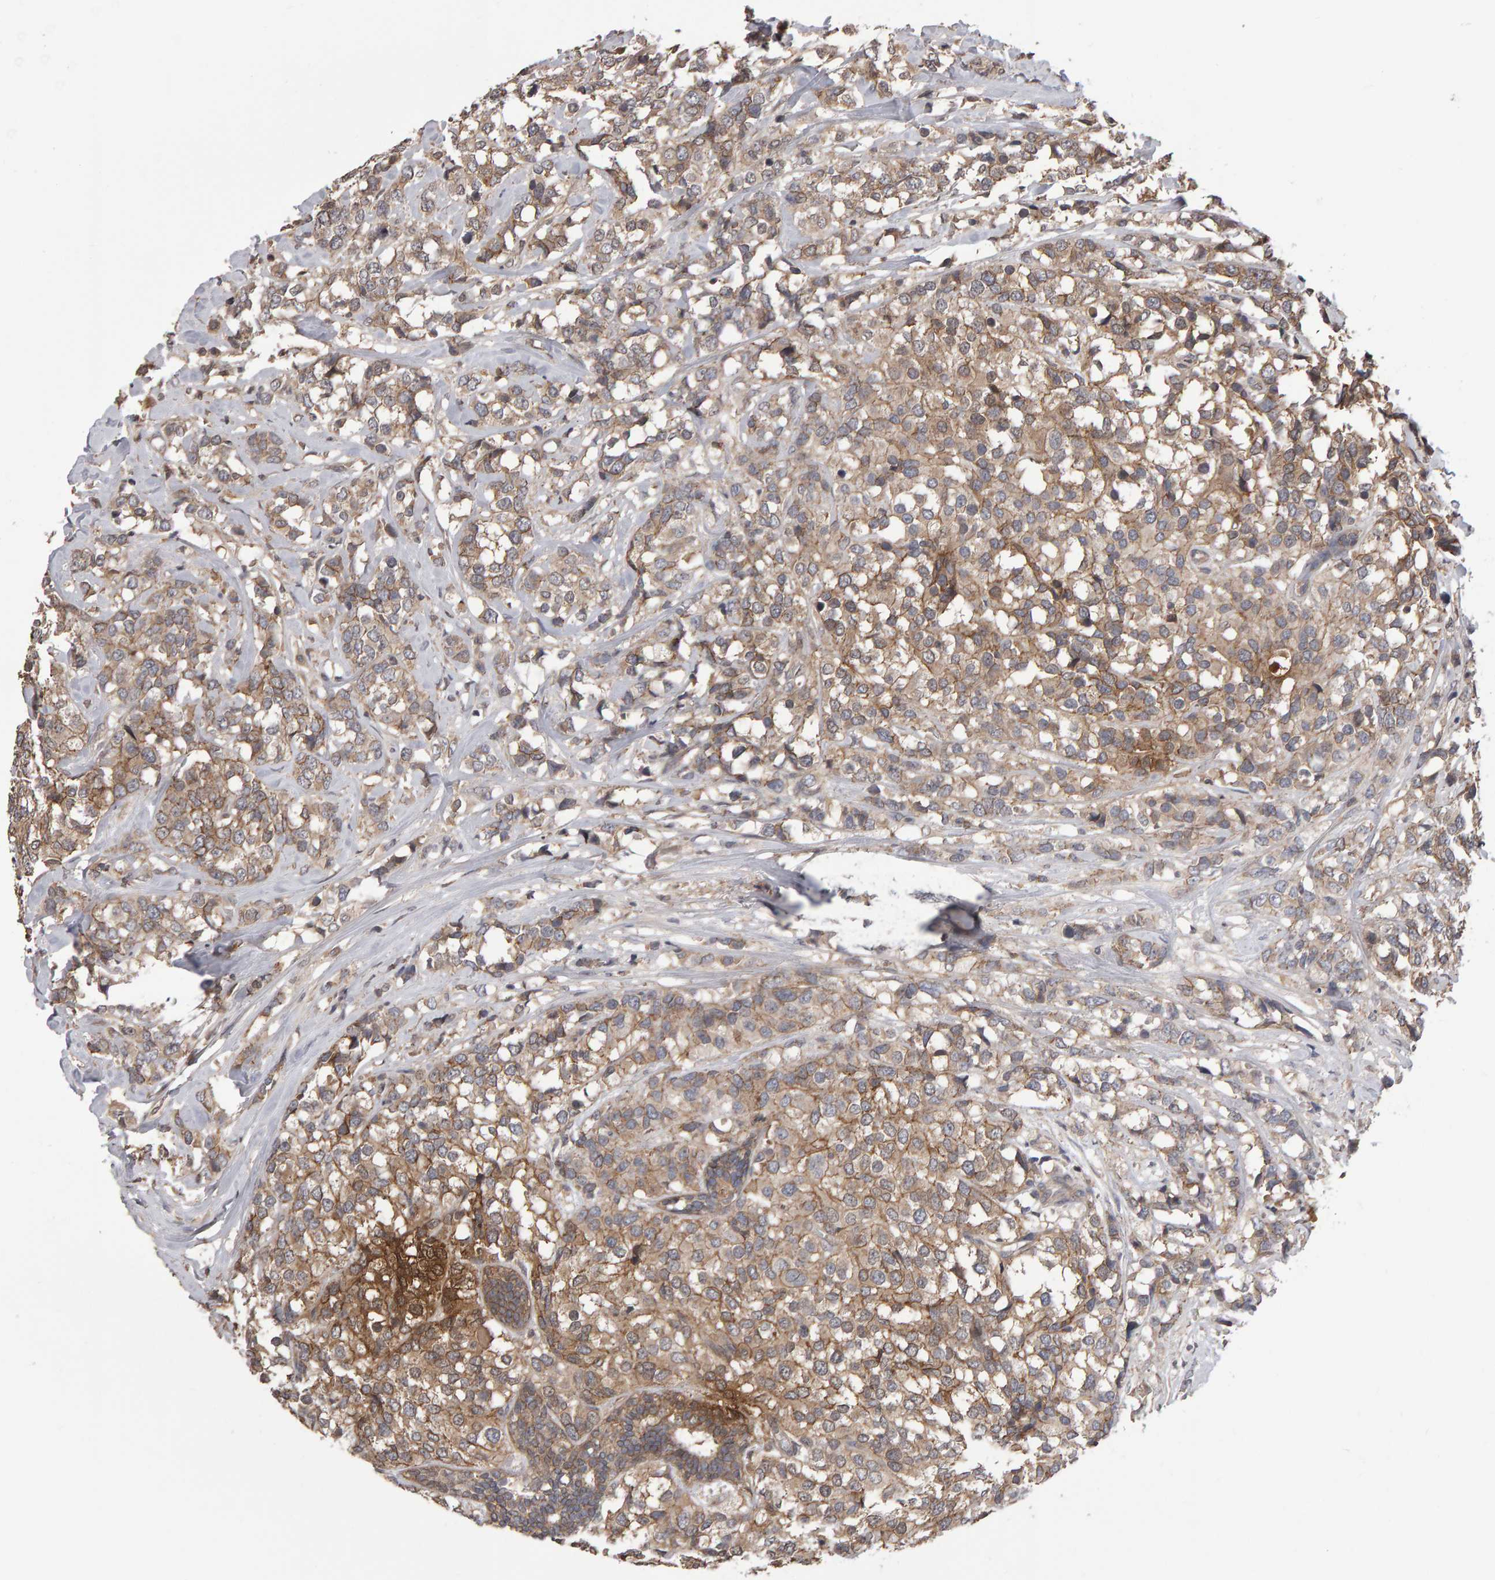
{"staining": {"intensity": "weak", "quantity": ">75%", "location": "cytoplasmic/membranous"}, "tissue": "breast cancer", "cell_type": "Tumor cells", "image_type": "cancer", "snomed": [{"axis": "morphology", "description": "Lobular carcinoma"}, {"axis": "topography", "description": "Breast"}], "caption": "A histopathology image of lobular carcinoma (breast) stained for a protein shows weak cytoplasmic/membranous brown staining in tumor cells.", "gene": "SCRIB", "patient": {"sex": "female", "age": 59}}